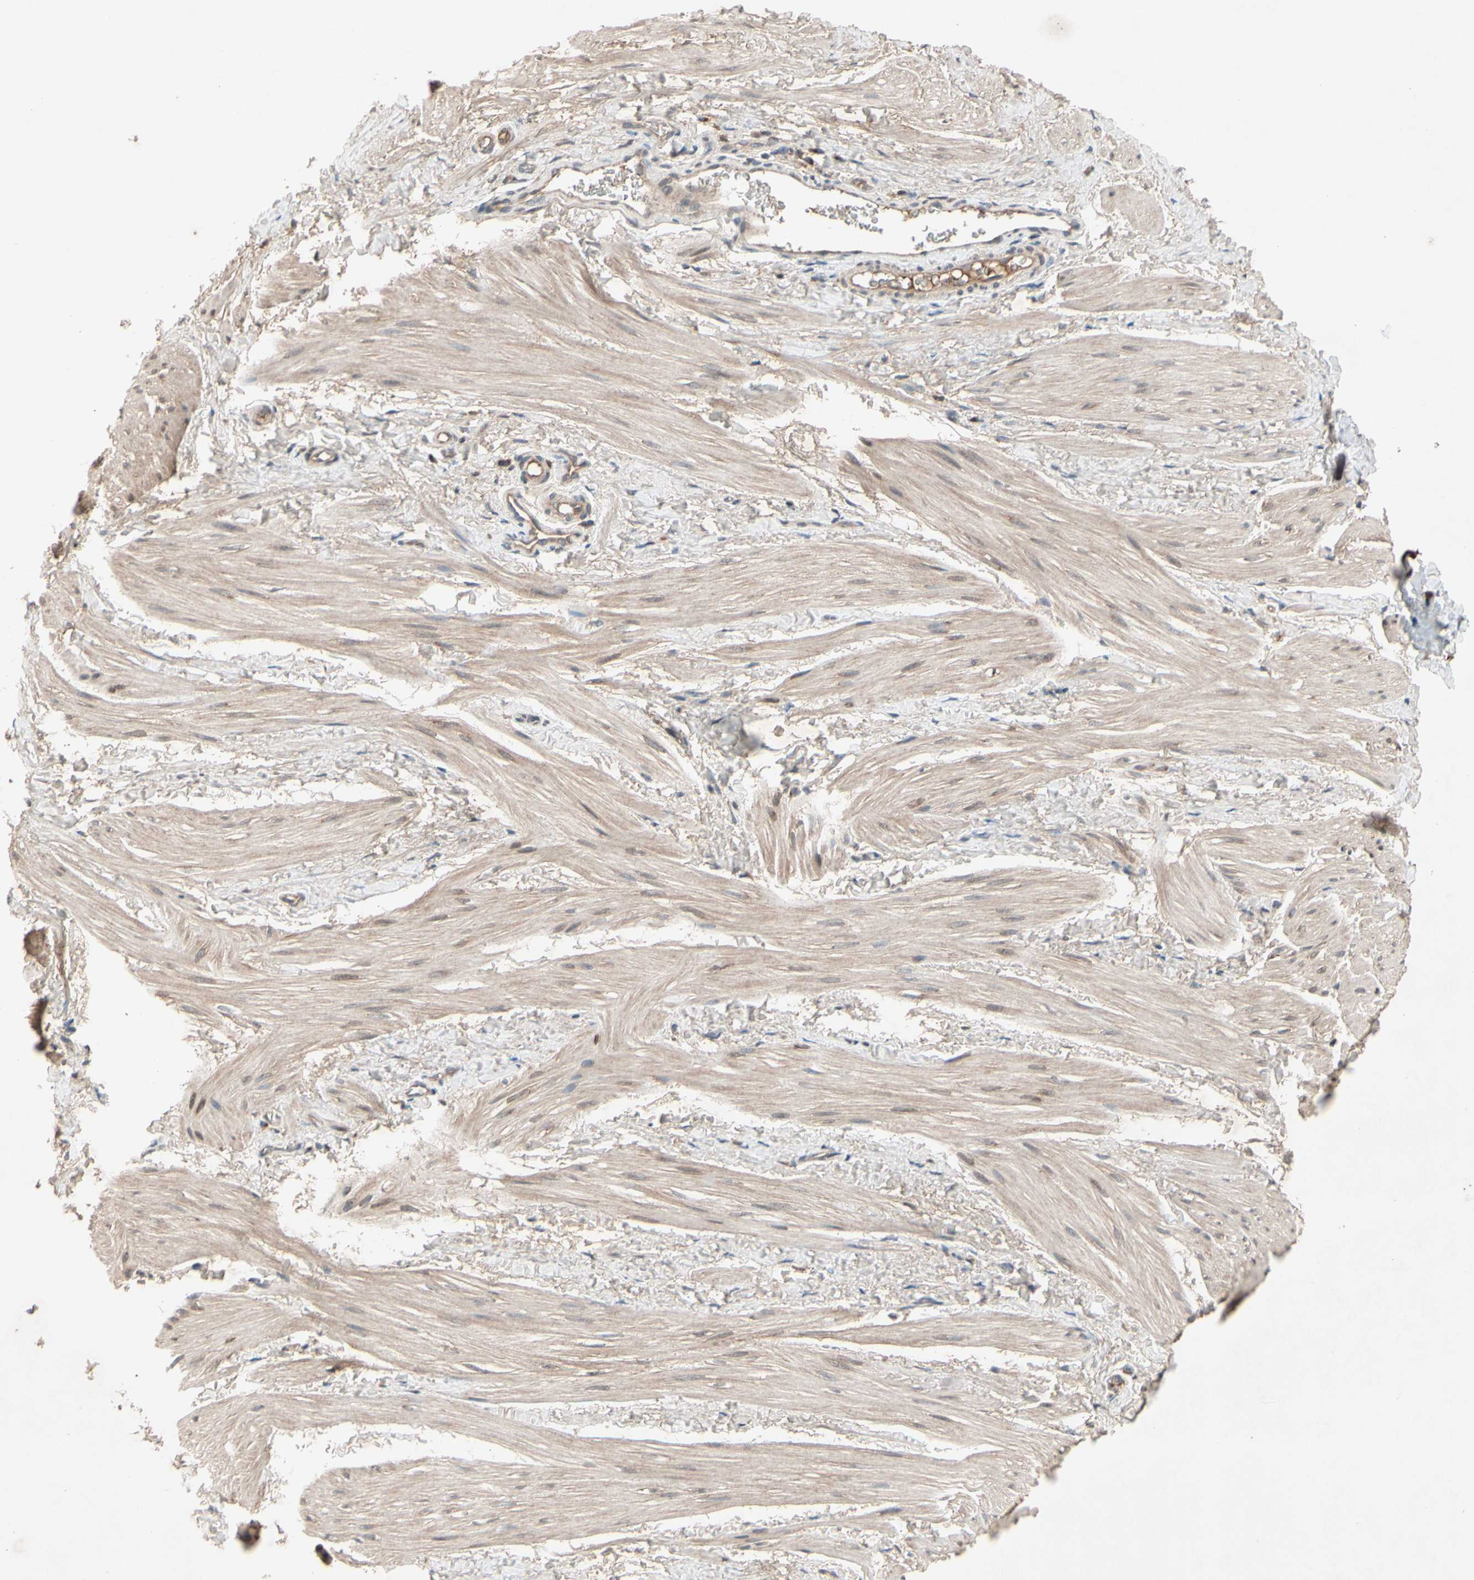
{"staining": {"intensity": "weak", "quantity": ">75%", "location": "cytoplasmic/membranous"}, "tissue": "smooth muscle", "cell_type": "Smooth muscle cells", "image_type": "normal", "snomed": [{"axis": "morphology", "description": "Normal tissue, NOS"}, {"axis": "topography", "description": "Smooth muscle"}], "caption": "Protein positivity by immunohistochemistry displays weak cytoplasmic/membranous staining in about >75% of smooth muscle cells in unremarkable smooth muscle.", "gene": "NSF", "patient": {"sex": "male", "age": 16}}